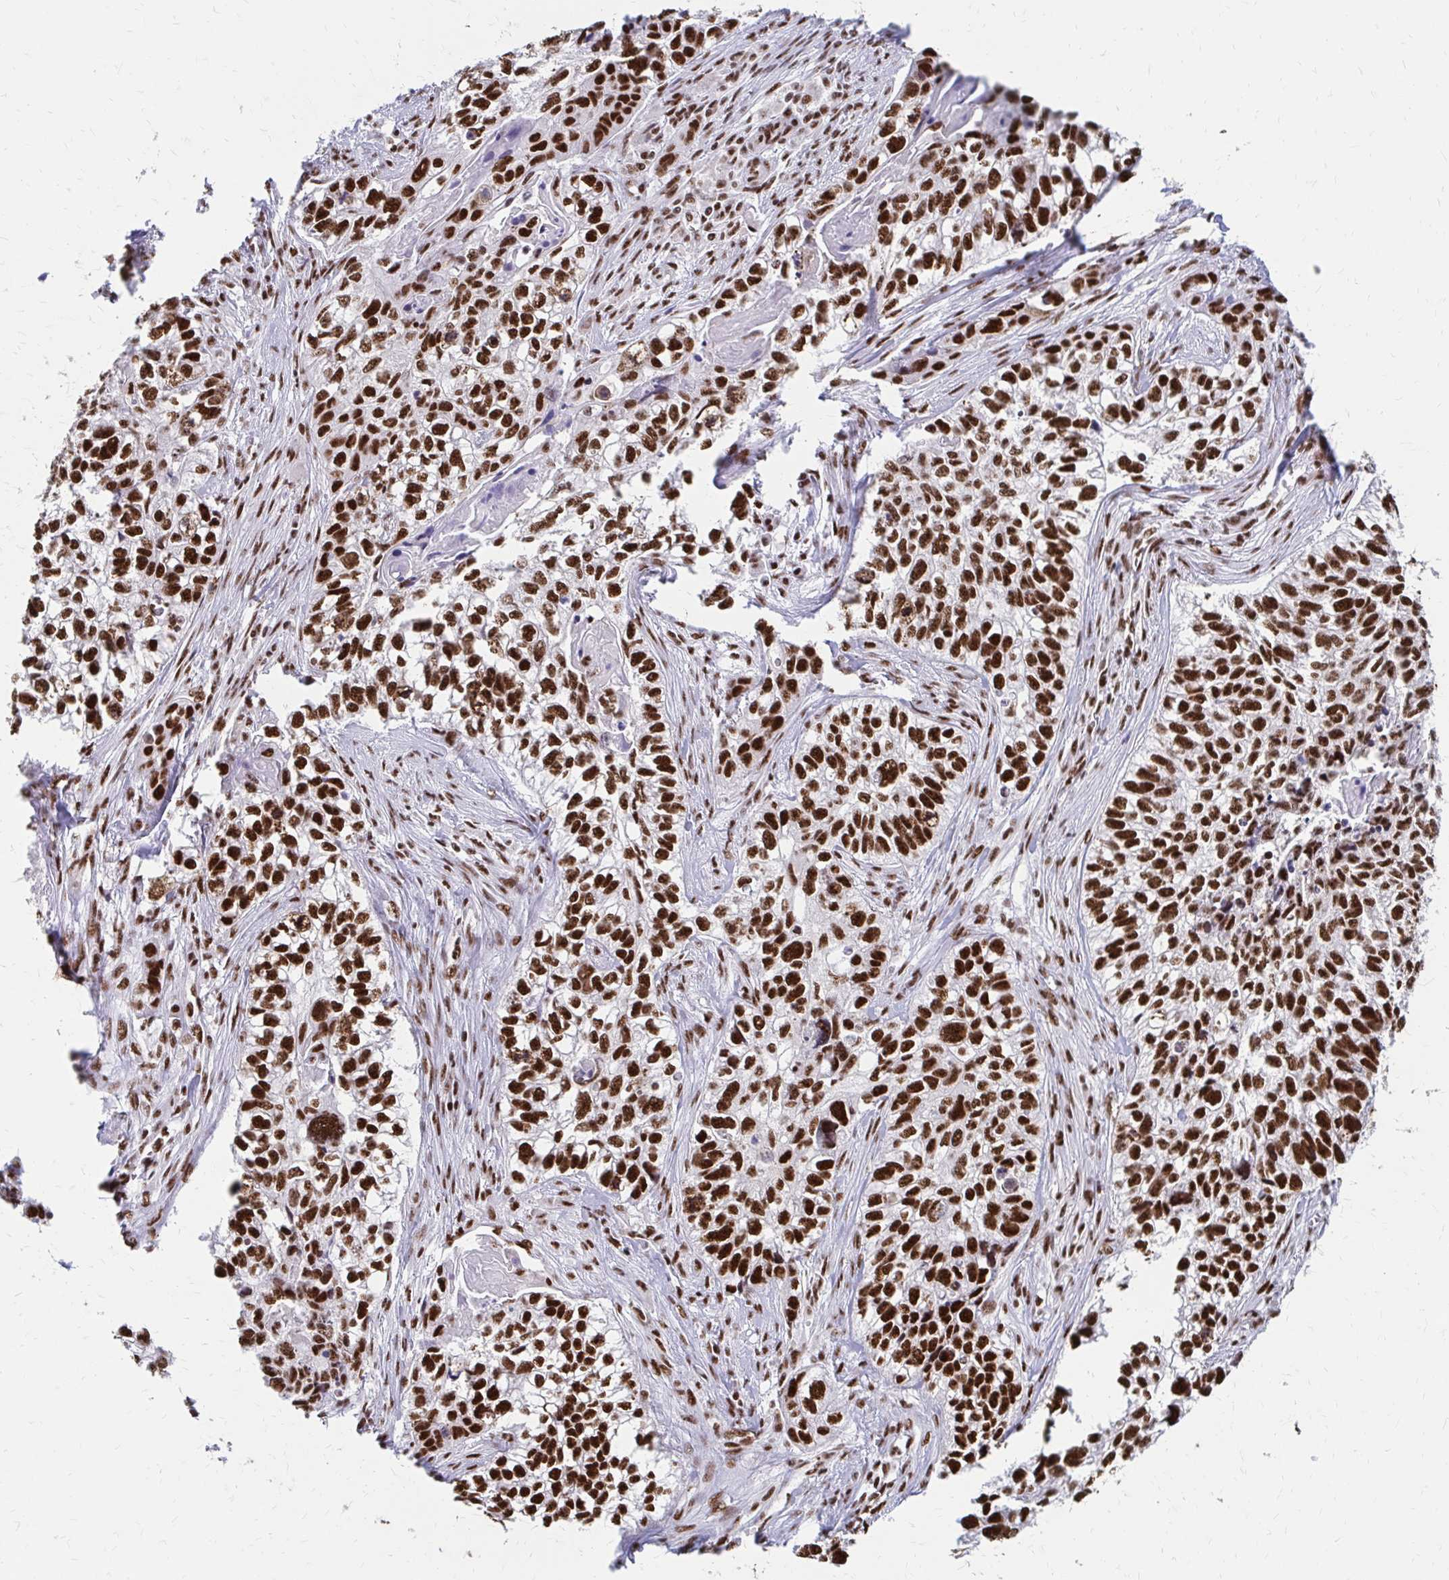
{"staining": {"intensity": "strong", "quantity": ">75%", "location": "nuclear"}, "tissue": "lung cancer", "cell_type": "Tumor cells", "image_type": "cancer", "snomed": [{"axis": "morphology", "description": "Squamous cell carcinoma, NOS"}, {"axis": "topography", "description": "Lung"}], "caption": "Brown immunohistochemical staining in human lung squamous cell carcinoma demonstrates strong nuclear positivity in about >75% of tumor cells.", "gene": "CNKSR3", "patient": {"sex": "male", "age": 74}}